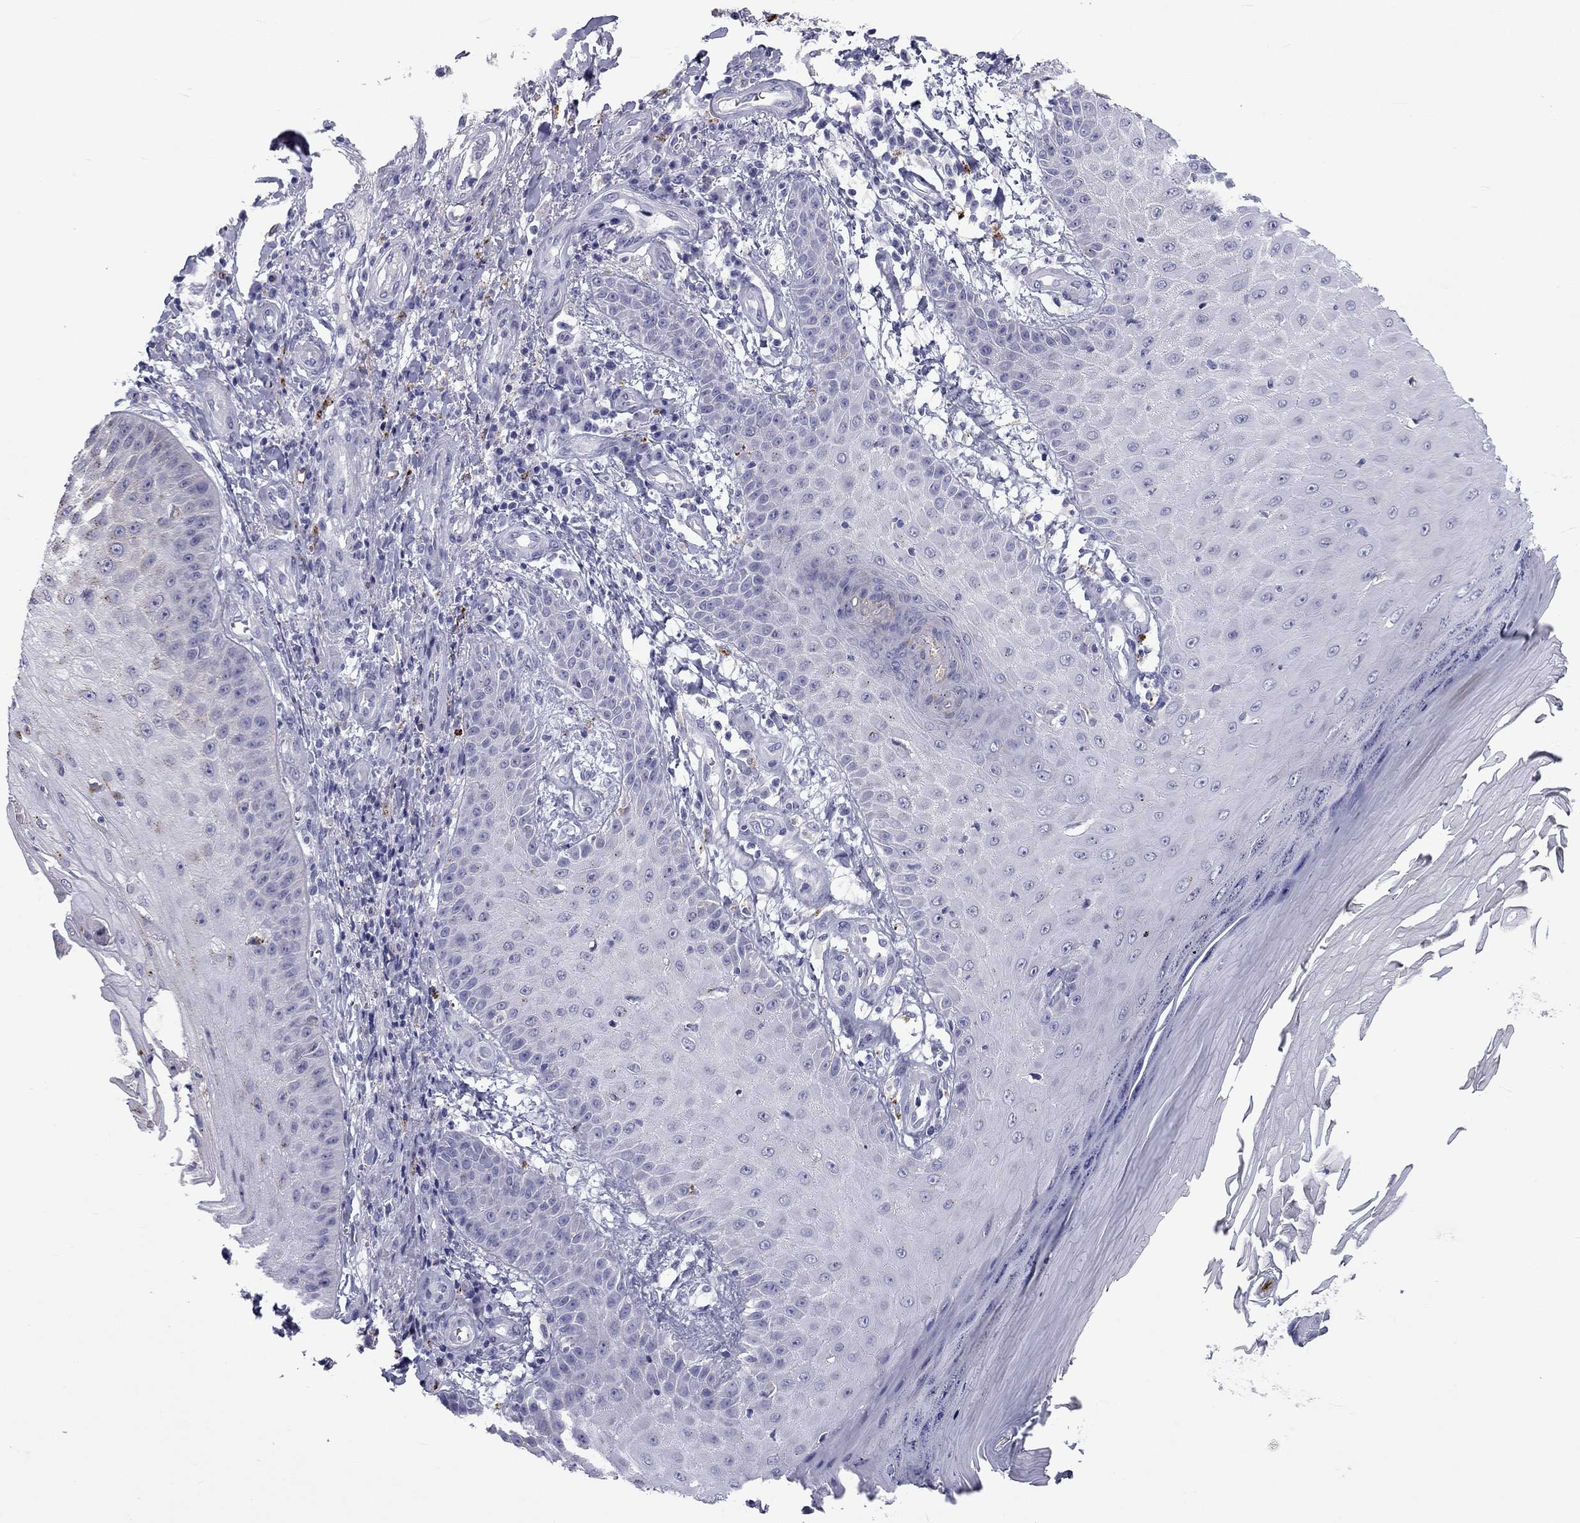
{"staining": {"intensity": "negative", "quantity": "none", "location": "none"}, "tissue": "skin cancer", "cell_type": "Tumor cells", "image_type": "cancer", "snomed": [{"axis": "morphology", "description": "Squamous cell carcinoma, NOS"}, {"axis": "topography", "description": "Skin"}], "caption": "The immunohistochemistry histopathology image has no significant staining in tumor cells of skin cancer tissue.", "gene": "CLPSL2", "patient": {"sex": "male", "age": 70}}